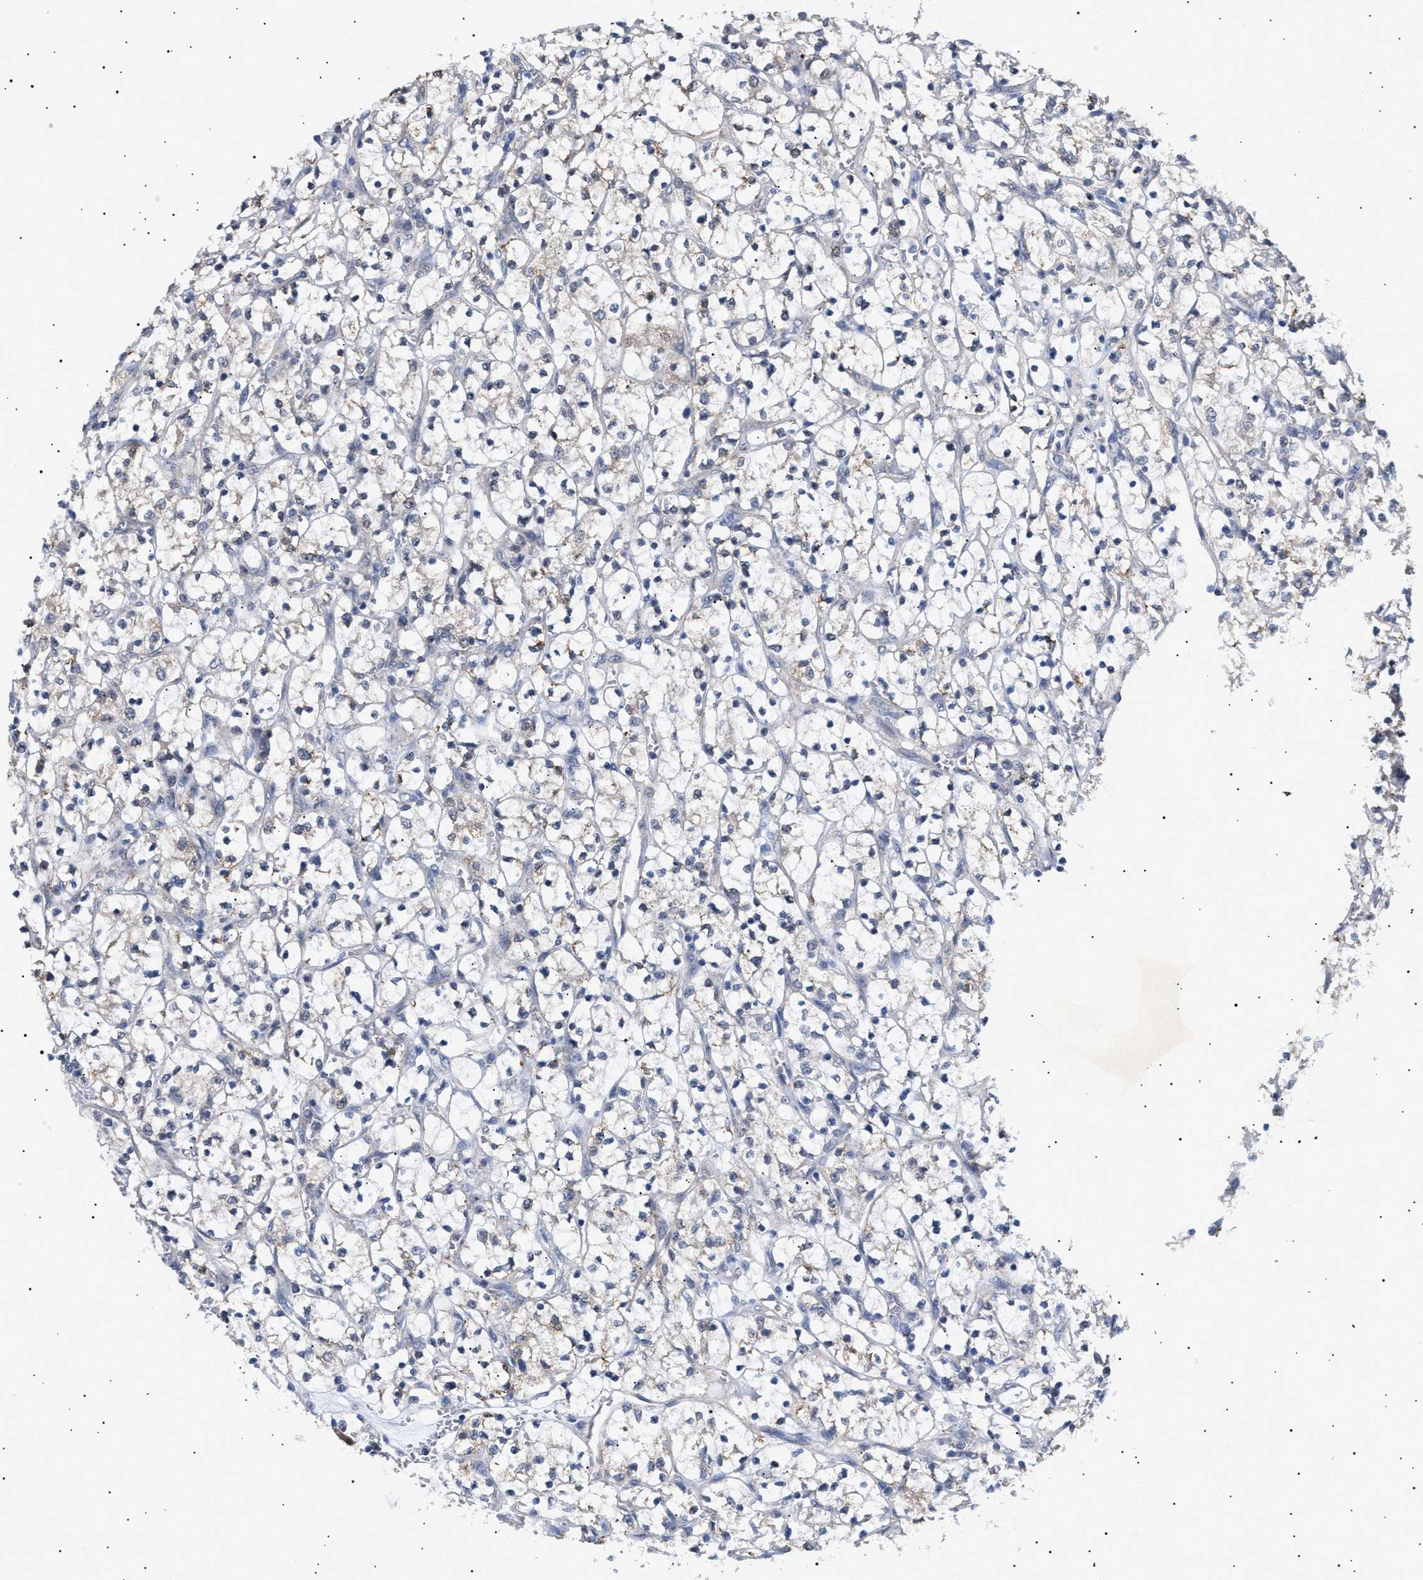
{"staining": {"intensity": "moderate", "quantity": "<25%", "location": "cytoplasmic/membranous"}, "tissue": "renal cancer", "cell_type": "Tumor cells", "image_type": "cancer", "snomed": [{"axis": "morphology", "description": "Adenocarcinoma, NOS"}, {"axis": "topography", "description": "Kidney"}], "caption": "Protein positivity by immunohistochemistry (IHC) reveals moderate cytoplasmic/membranous staining in approximately <25% of tumor cells in renal adenocarcinoma.", "gene": "SIRT5", "patient": {"sex": "female", "age": 69}}